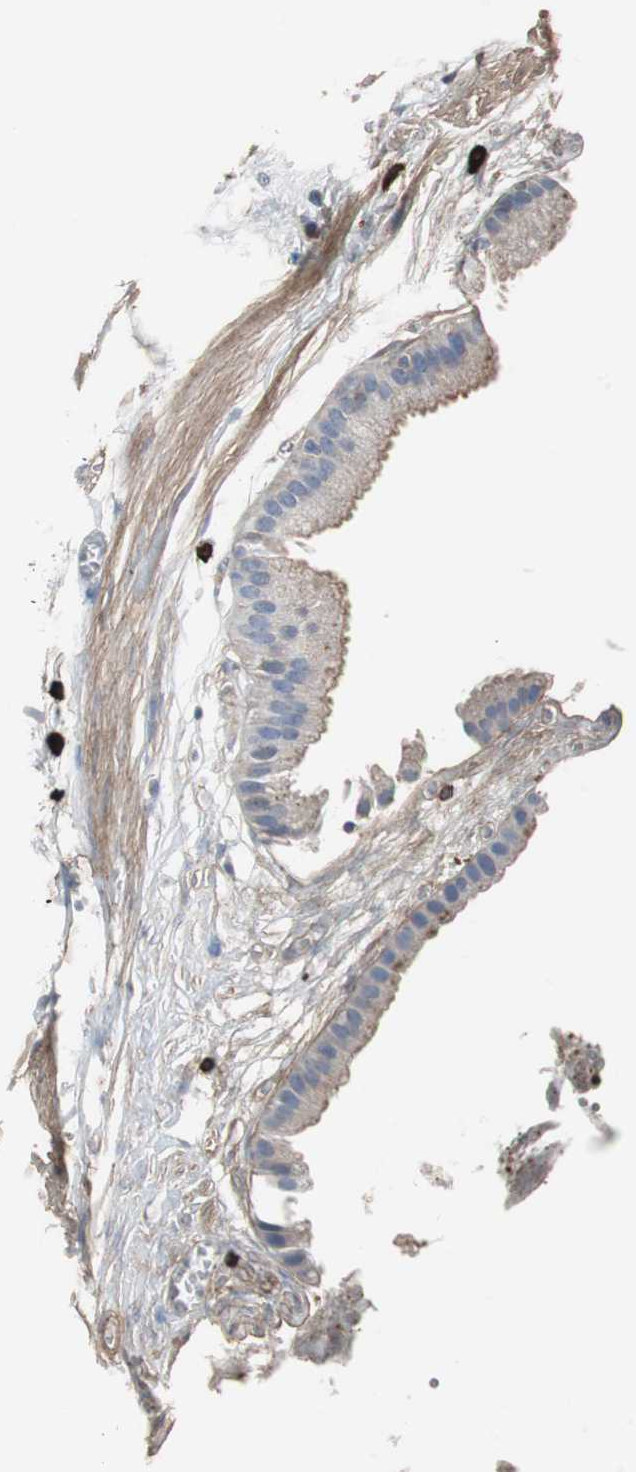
{"staining": {"intensity": "weak", "quantity": "<25%", "location": "cytoplasmic/membranous"}, "tissue": "gallbladder", "cell_type": "Glandular cells", "image_type": "normal", "snomed": [{"axis": "morphology", "description": "Normal tissue, NOS"}, {"axis": "topography", "description": "Gallbladder"}], "caption": "This is a histopathology image of immunohistochemistry (IHC) staining of unremarkable gallbladder, which shows no expression in glandular cells.", "gene": "SORT1", "patient": {"sex": "female", "age": 63}}